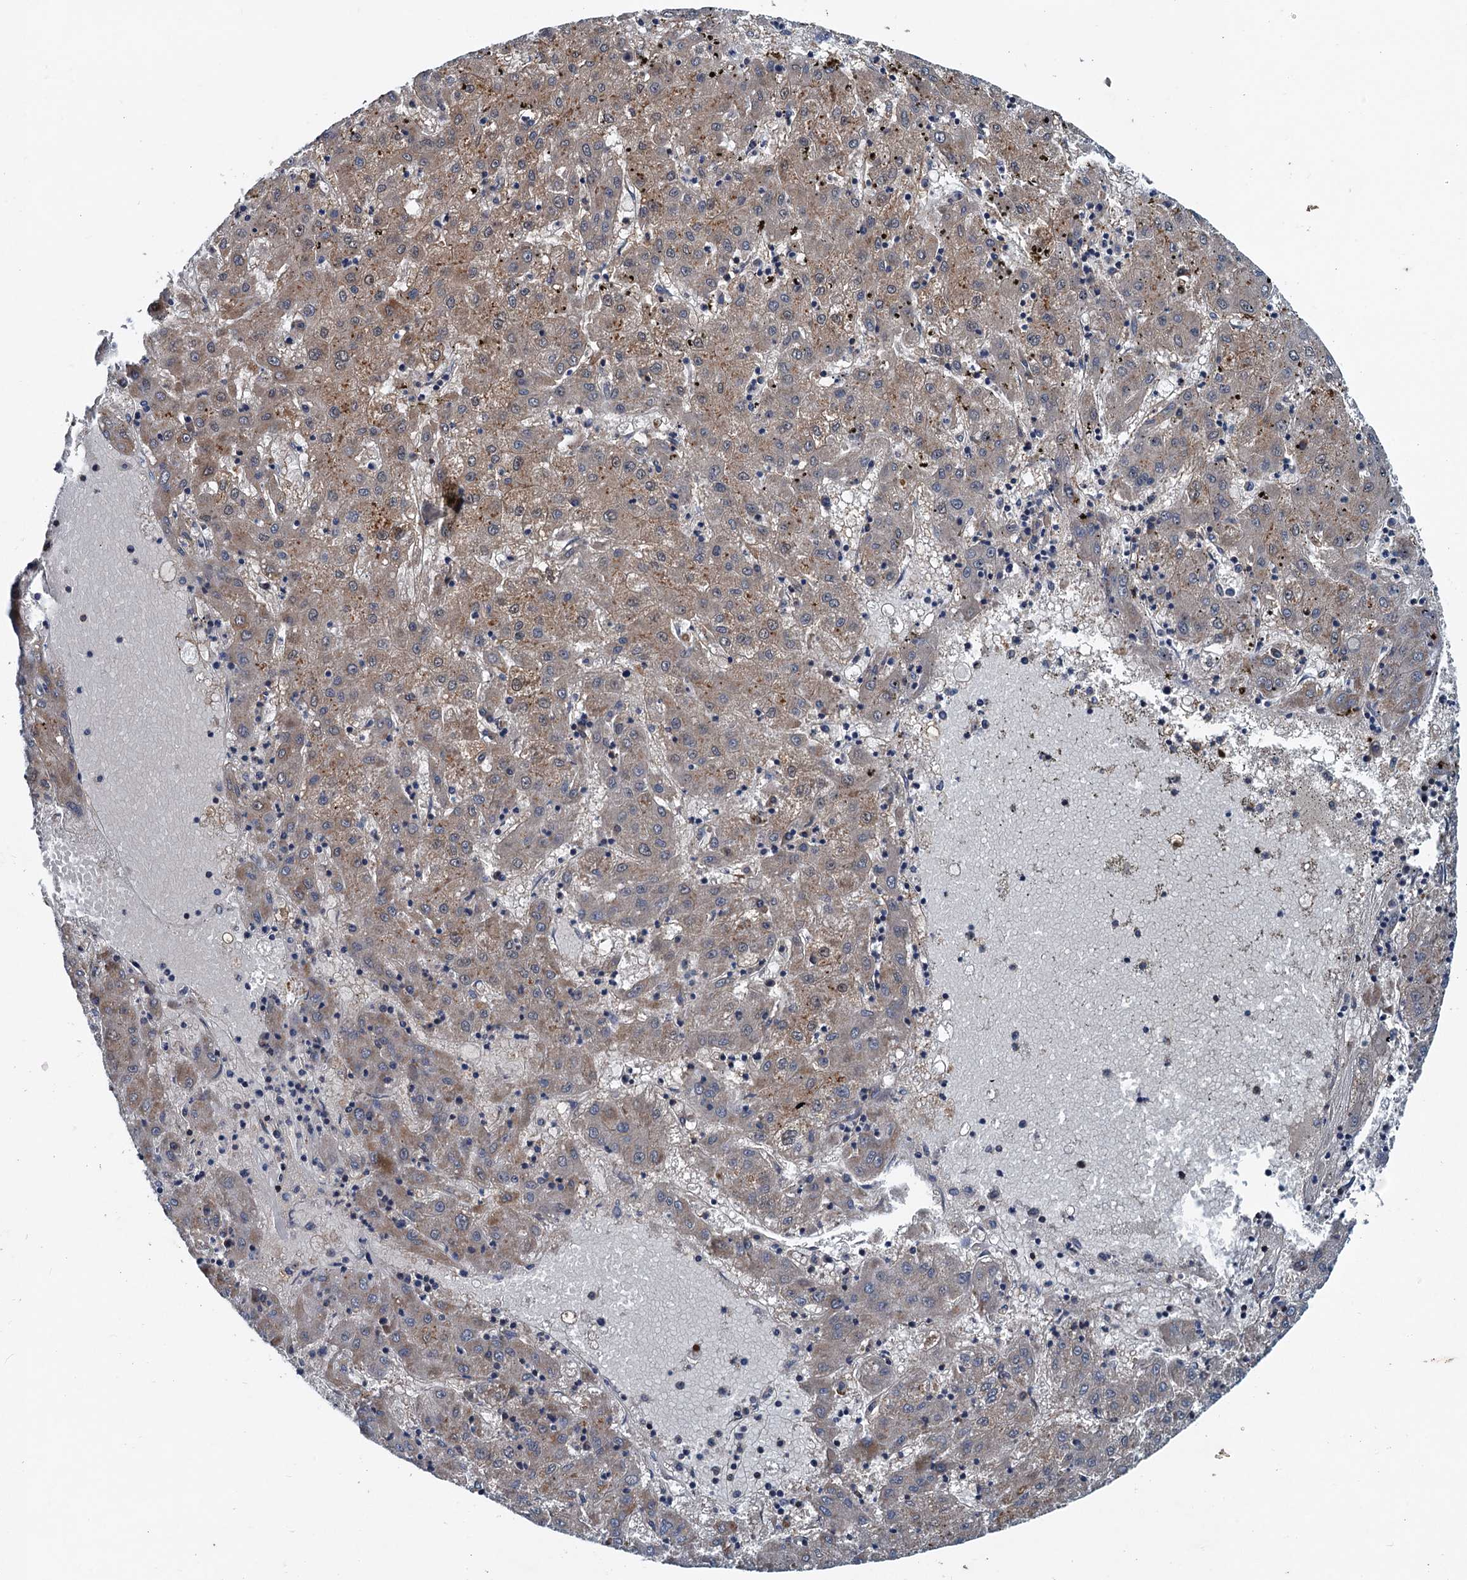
{"staining": {"intensity": "weak", "quantity": ">75%", "location": "cytoplasmic/membranous"}, "tissue": "liver cancer", "cell_type": "Tumor cells", "image_type": "cancer", "snomed": [{"axis": "morphology", "description": "Carcinoma, Hepatocellular, NOS"}, {"axis": "topography", "description": "Liver"}], "caption": "Protein staining of liver hepatocellular carcinoma tissue exhibits weak cytoplasmic/membranous staining in approximately >75% of tumor cells. The staining was performed using DAB (3,3'-diaminobenzidine), with brown indicating positive protein expression. Nuclei are stained blue with hematoxylin.", "gene": "EFL1", "patient": {"sex": "male", "age": 72}}